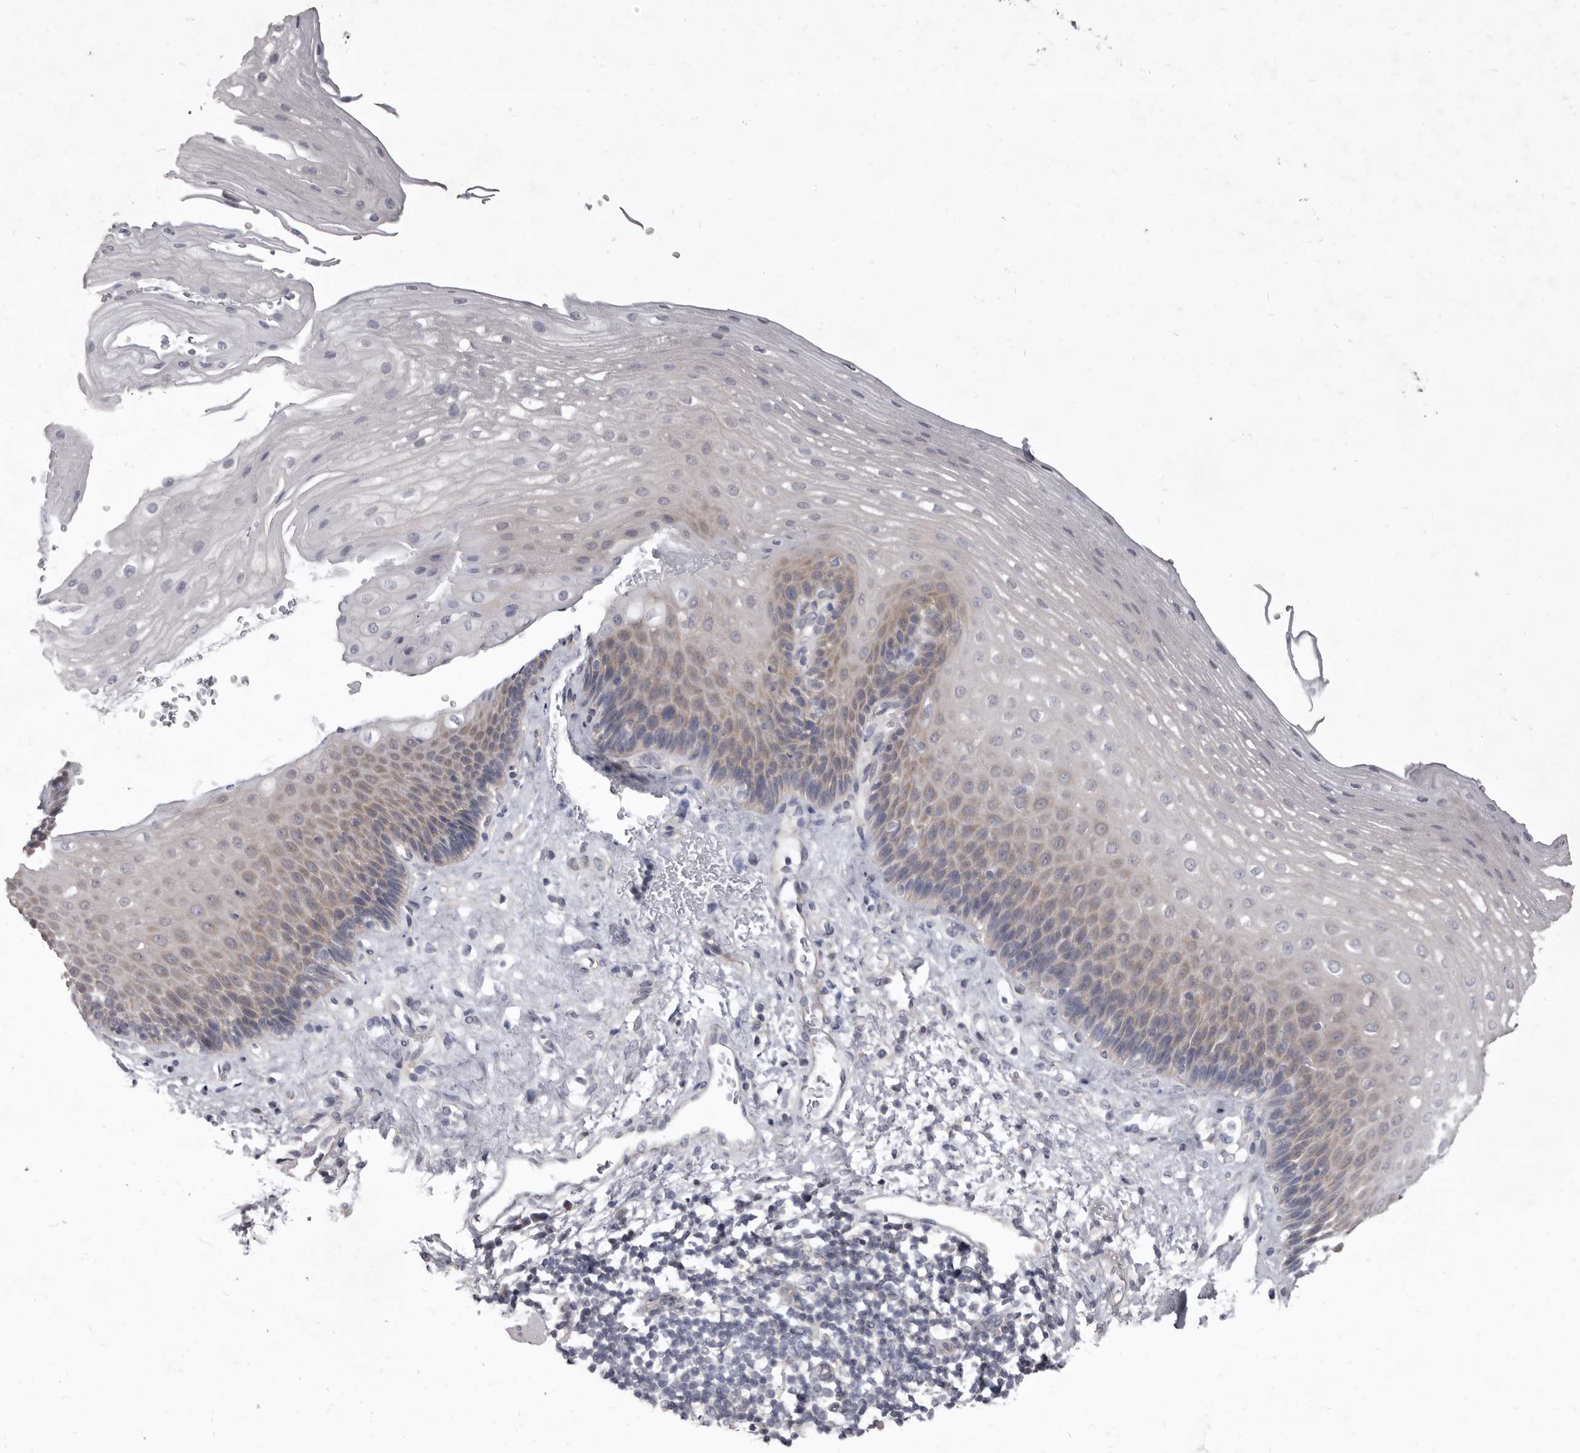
{"staining": {"intensity": "weak", "quantity": "<25%", "location": "cytoplasmic/membranous"}, "tissue": "esophagus", "cell_type": "Squamous epithelial cells", "image_type": "normal", "snomed": [{"axis": "morphology", "description": "Normal tissue, NOS"}, {"axis": "topography", "description": "Esophagus"}], "caption": "Immunohistochemistry (IHC) of benign human esophagus shows no staining in squamous epithelial cells. Brightfield microscopy of IHC stained with DAB (brown) and hematoxylin (blue), captured at high magnification.", "gene": "GSK3B", "patient": {"sex": "female", "age": 66}}